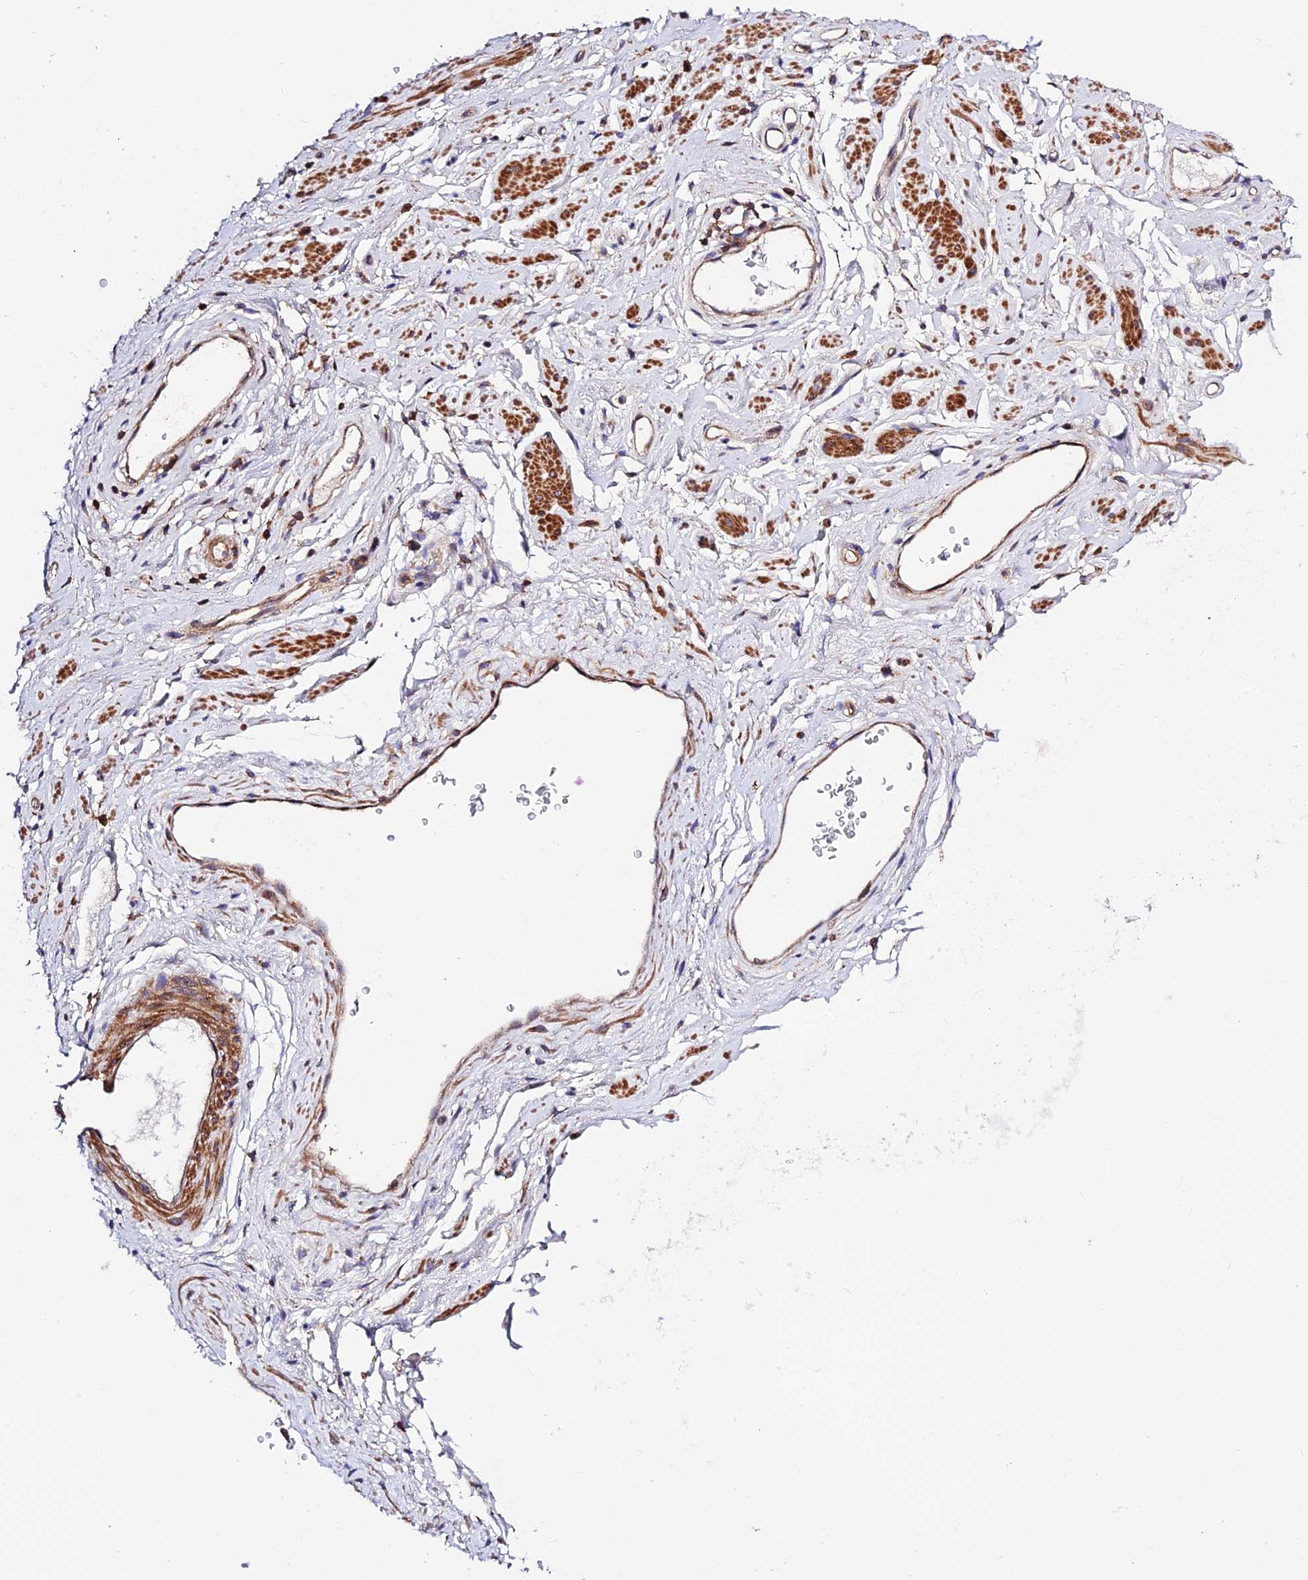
{"staining": {"intensity": "negative", "quantity": "none", "location": "none"}, "tissue": "adipose tissue", "cell_type": "Adipocytes", "image_type": "normal", "snomed": [{"axis": "morphology", "description": "Normal tissue, NOS"}, {"axis": "morphology", "description": "Adenocarcinoma, NOS"}, {"axis": "topography", "description": "Rectum"}, {"axis": "topography", "description": "Vagina"}, {"axis": "topography", "description": "Peripheral nerve tissue"}], "caption": "Adipose tissue was stained to show a protein in brown. There is no significant staining in adipocytes. (Brightfield microscopy of DAB (3,3'-diaminobenzidine) immunohistochemistry (IHC) at high magnification).", "gene": "PRIM1", "patient": {"sex": "female", "age": 71}}